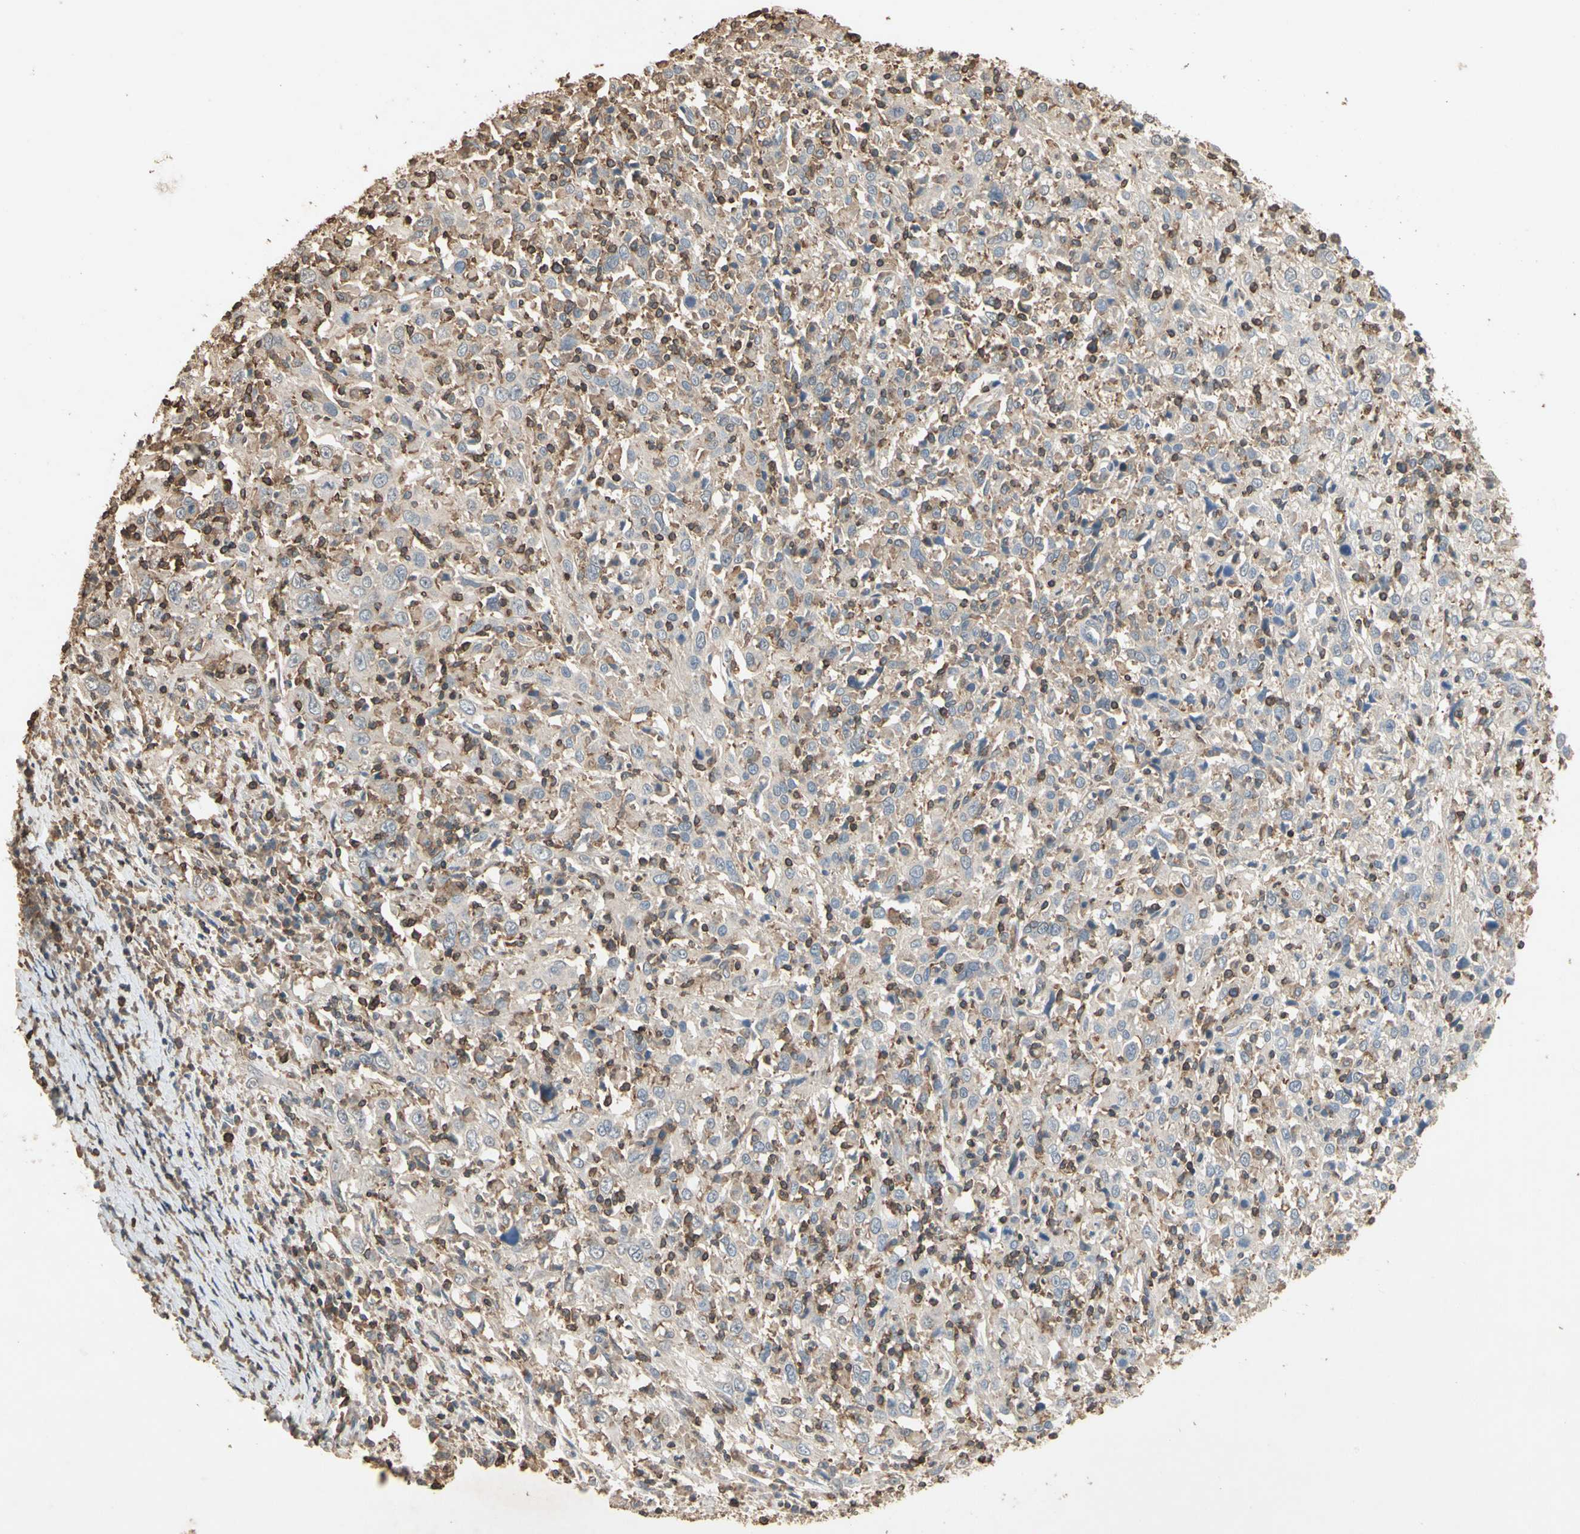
{"staining": {"intensity": "negative", "quantity": "none", "location": "none"}, "tissue": "cervical cancer", "cell_type": "Tumor cells", "image_type": "cancer", "snomed": [{"axis": "morphology", "description": "Squamous cell carcinoma, NOS"}, {"axis": "topography", "description": "Cervix"}], "caption": "This photomicrograph is of cervical cancer (squamous cell carcinoma) stained with IHC to label a protein in brown with the nuclei are counter-stained blue. There is no staining in tumor cells.", "gene": "MAP3K10", "patient": {"sex": "female", "age": 46}}